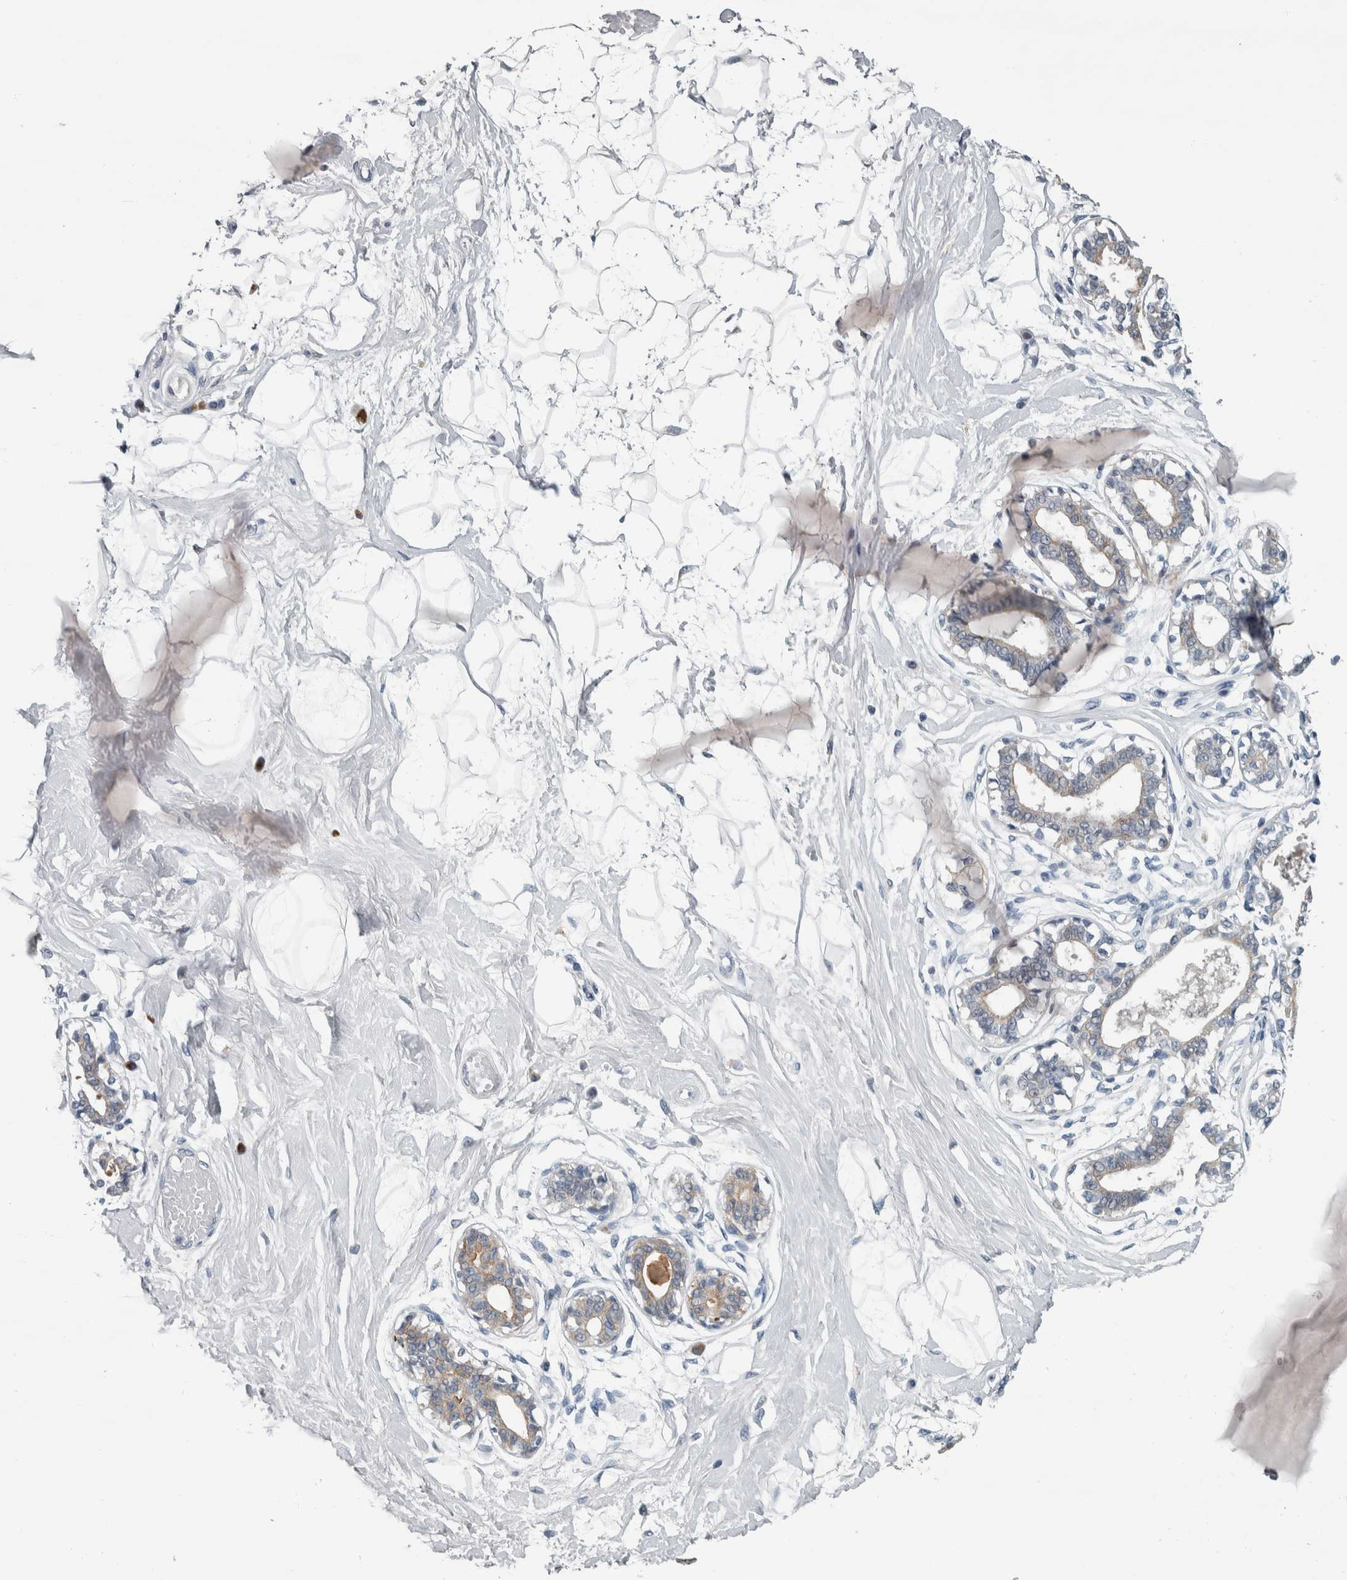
{"staining": {"intensity": "negative", "quantity": "none", "location": "none"}, "tissue": "breast", "cell_type": "Adipocytes", "image_type": "normal", "snomed": [{"axis": "morphology", "description": "Normal tissue, NOS"}, {"axis": "topography", "description": "Breast"}], "caption": "A high-resolution histopathology image shows IHC staining of normal breast, which exhibits no significant expression in adipocytes. (Brightfield microscopy of DAB (3,3'-diaminobenzidine) immunohistochemistry (IHC) at high magnification).", "gene": "CAVIN4", "patient": {"sex": "female", "age": 45}}